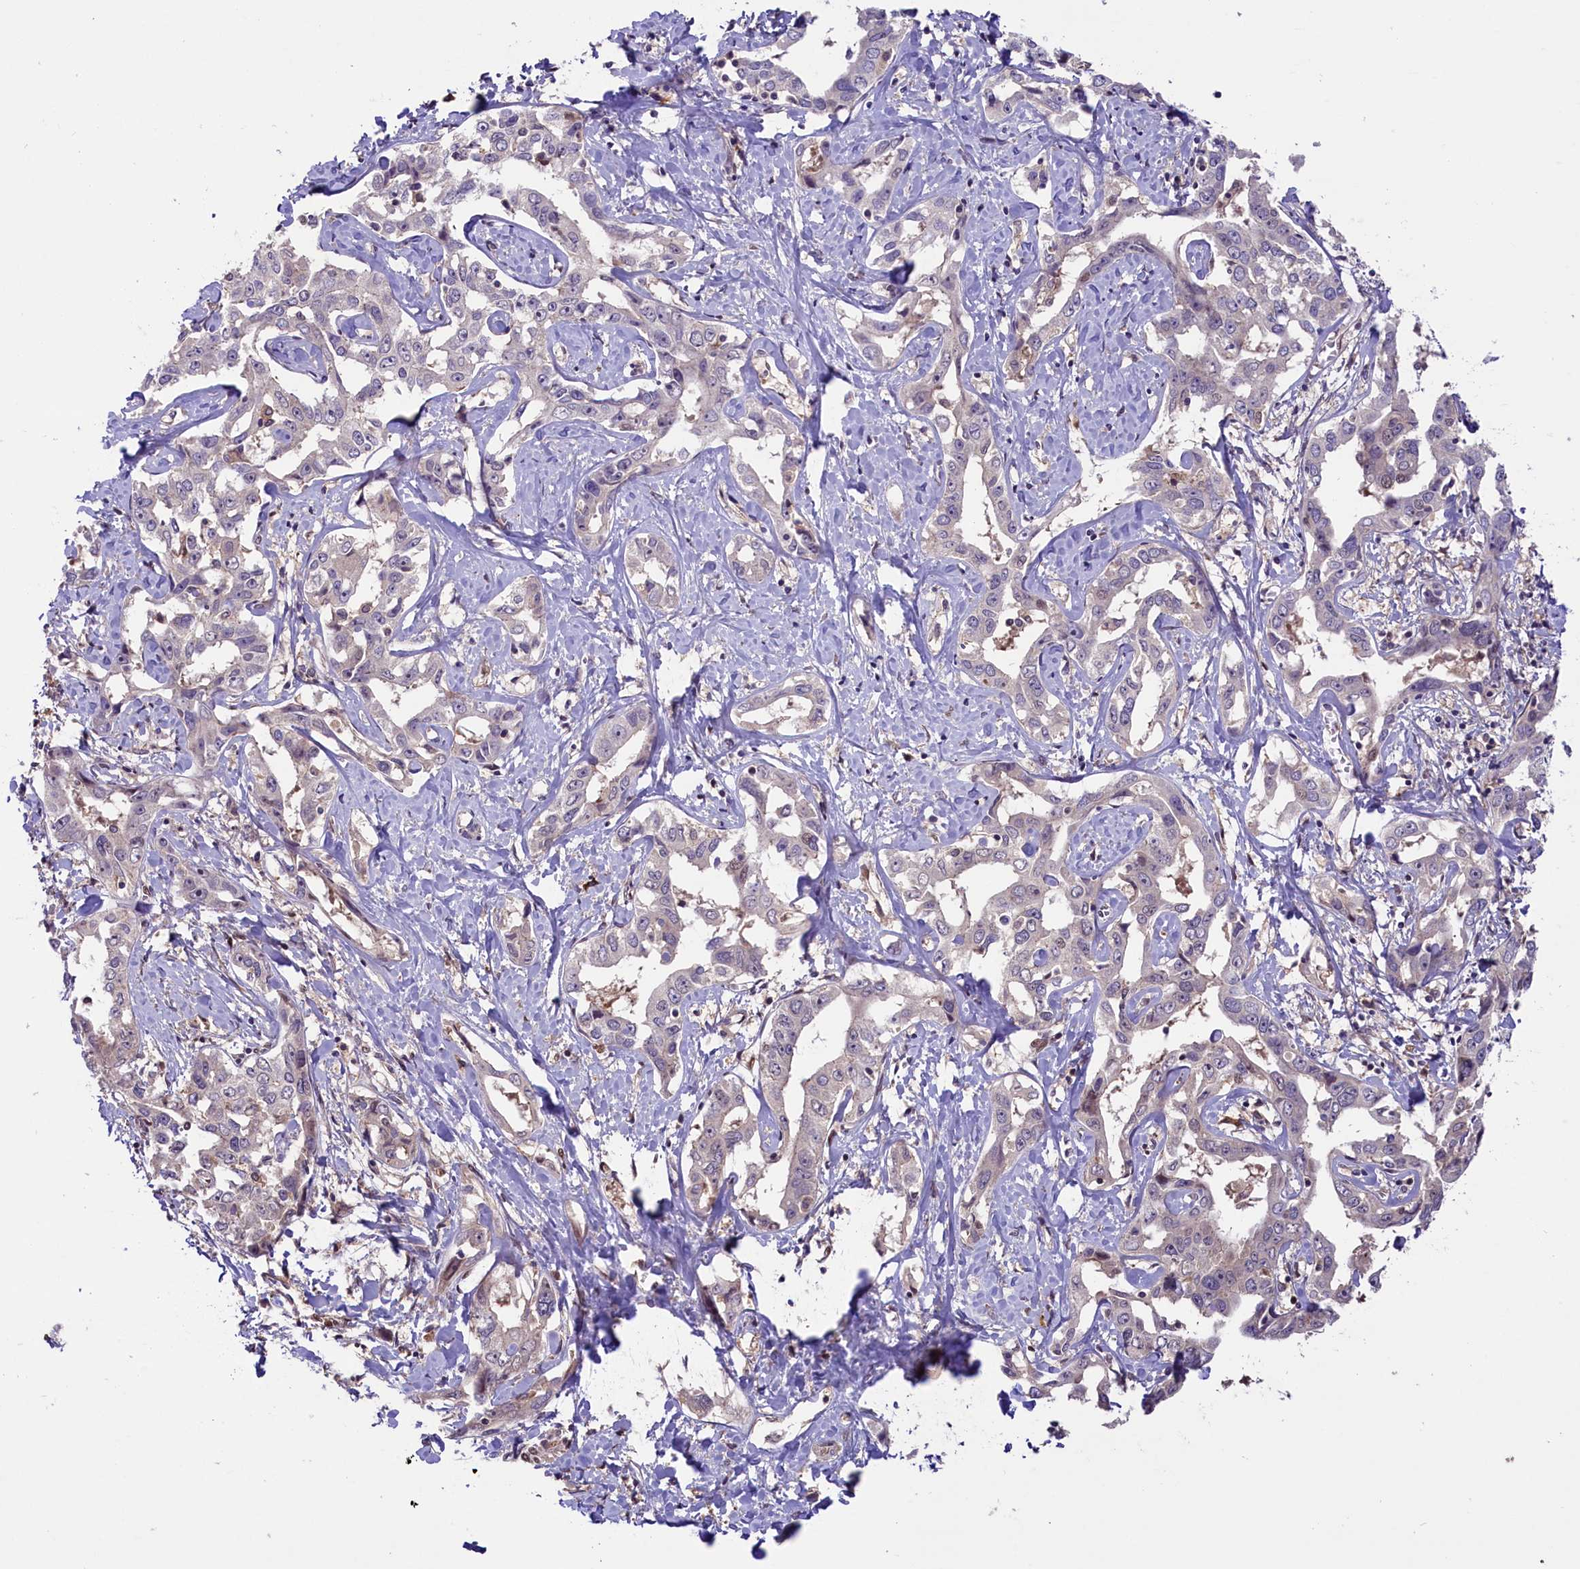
{"staining": {"intensity": "negative", "quantity": "none", "location": "none"}, "tissue": "liver cancer", "cell_type": "Tumor cells", "image_type": "cancer", "snomed": [{"axis": "morphology", "description": "Cholangiocarcinoma"}, {"axis": "topography", "description": "Liver"}], "caption": "A histopathology image of human cholangiocarcinoma (liver) is negative for staining in tumor cells. (DAB (3,3'-diaminobenzidine) immunohistochemistry visualized using brightfield microscopy, high magnification).", "gene": "RIC8A", "patient": {"sex": "male", "age": 59}}